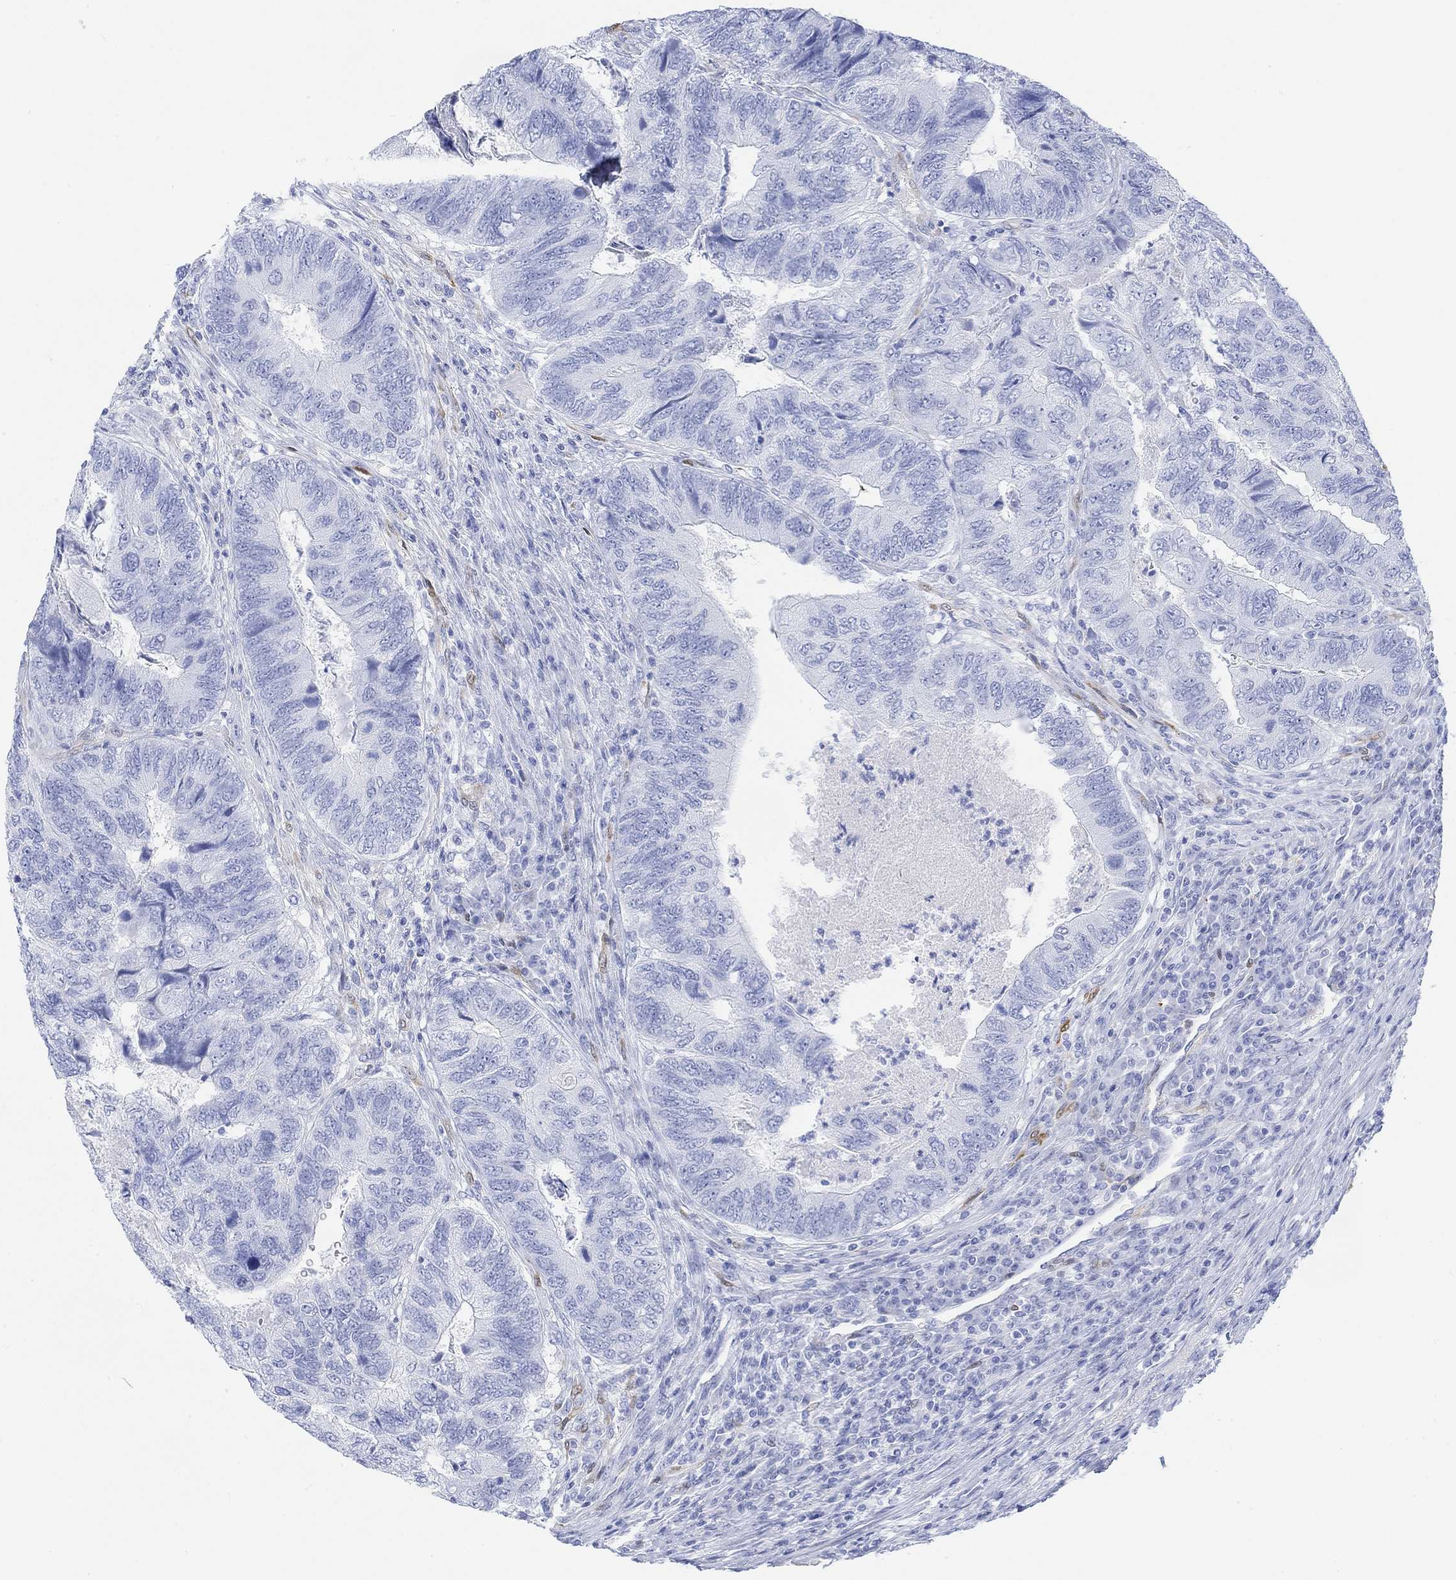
{"staining": {"intensity": "negative", "quantity": "none", "location": "none"}, "tissue": "colorectal cancer", "cell_type": "Tumor cells", "image_type": "cancer", "snomed": [{"axis": "morphology", "description": "Adenocarcinoma, NOS"}, {"axis": "topography", "description": "Colon"}], "caption": "An image of human colorectal cancer is negative for staining in tumor cells.", "gene": "TPPP3", "patient": {"sex": "female", "age": 67}}